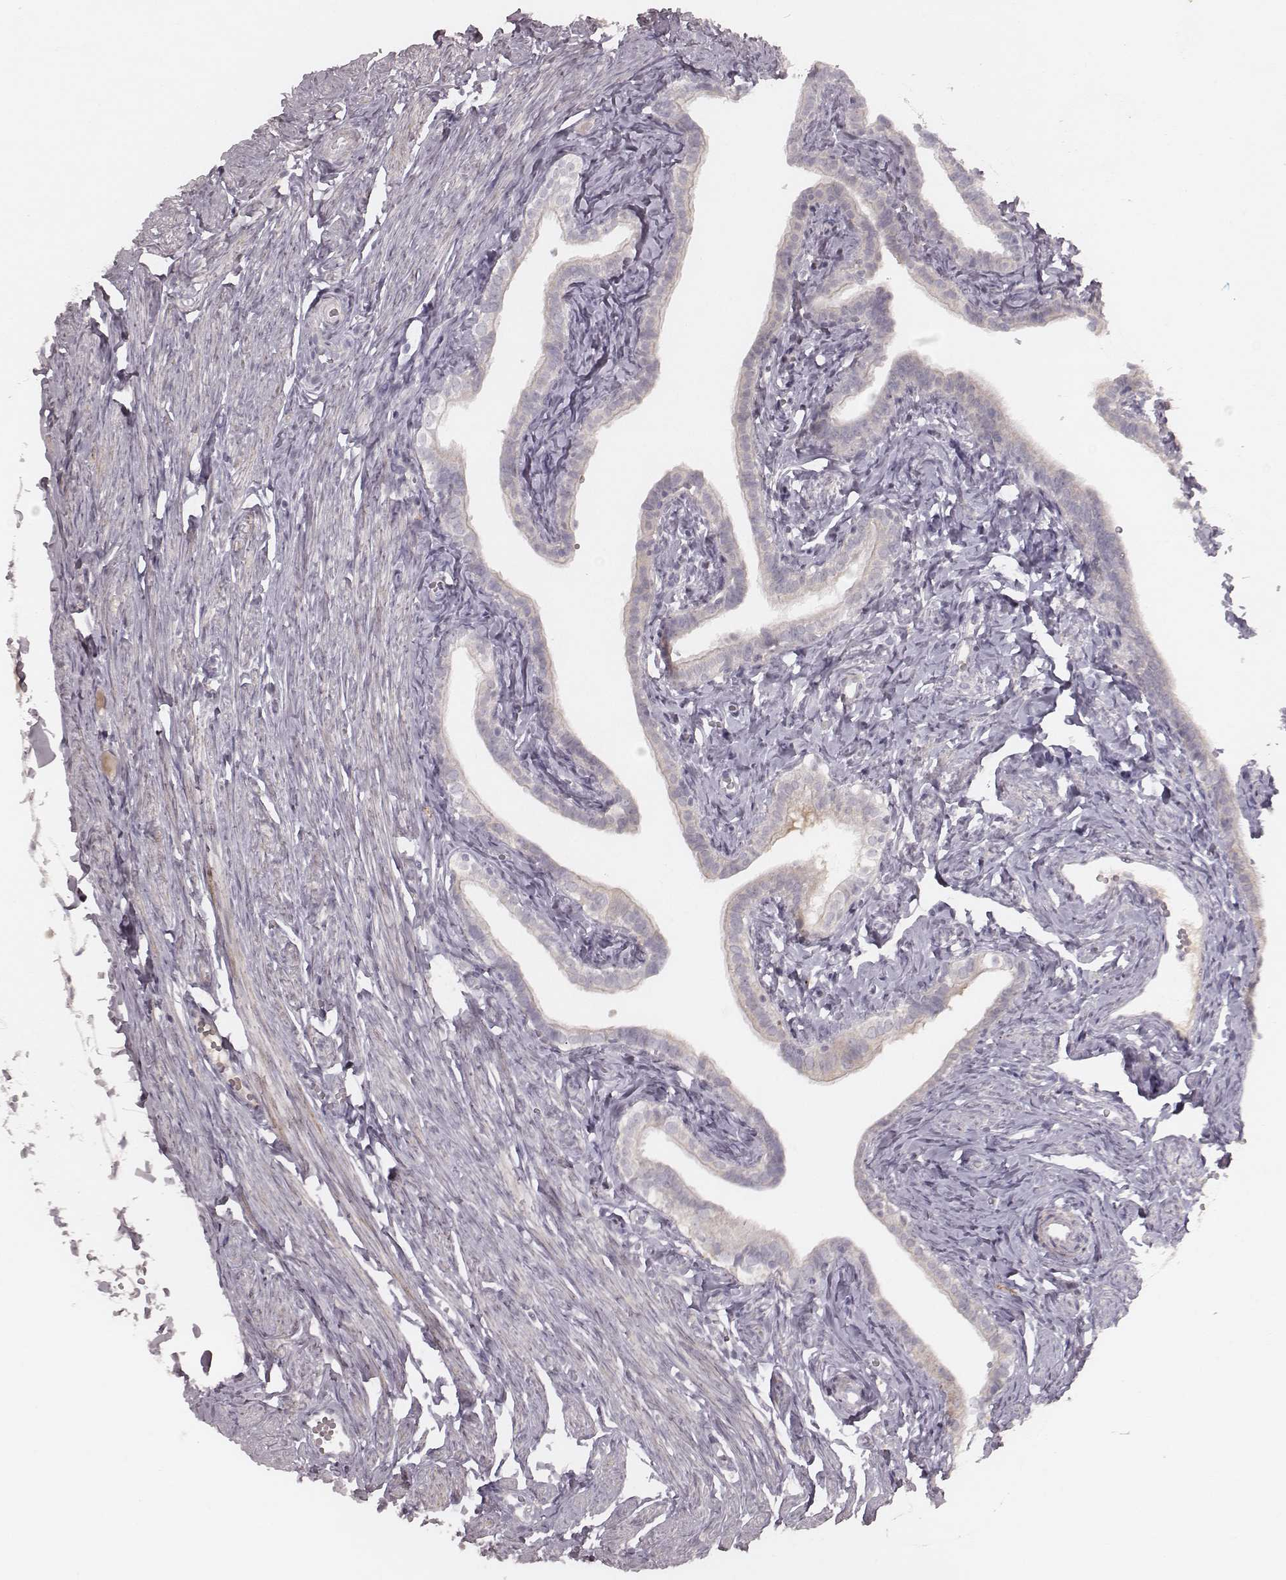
{"staining": {"intensity": "negative", "quantity": "none", "location": "none"}, "tissue": "fallopian tube", "cell_type": "Glandular cells", "image_type": "normal", "snomed": [{"axis": "morphology", "description": "Normal tissue, NOS"}, {"axis": "topography", "description": "Fallopian tube"}], "caption": "The immunohistochemistry (IHC) micrograph has no significant staining in glandular cells of fallopian tube.", "gene": "FAM13B", "patient": {"sex": "female", "age": 41}}